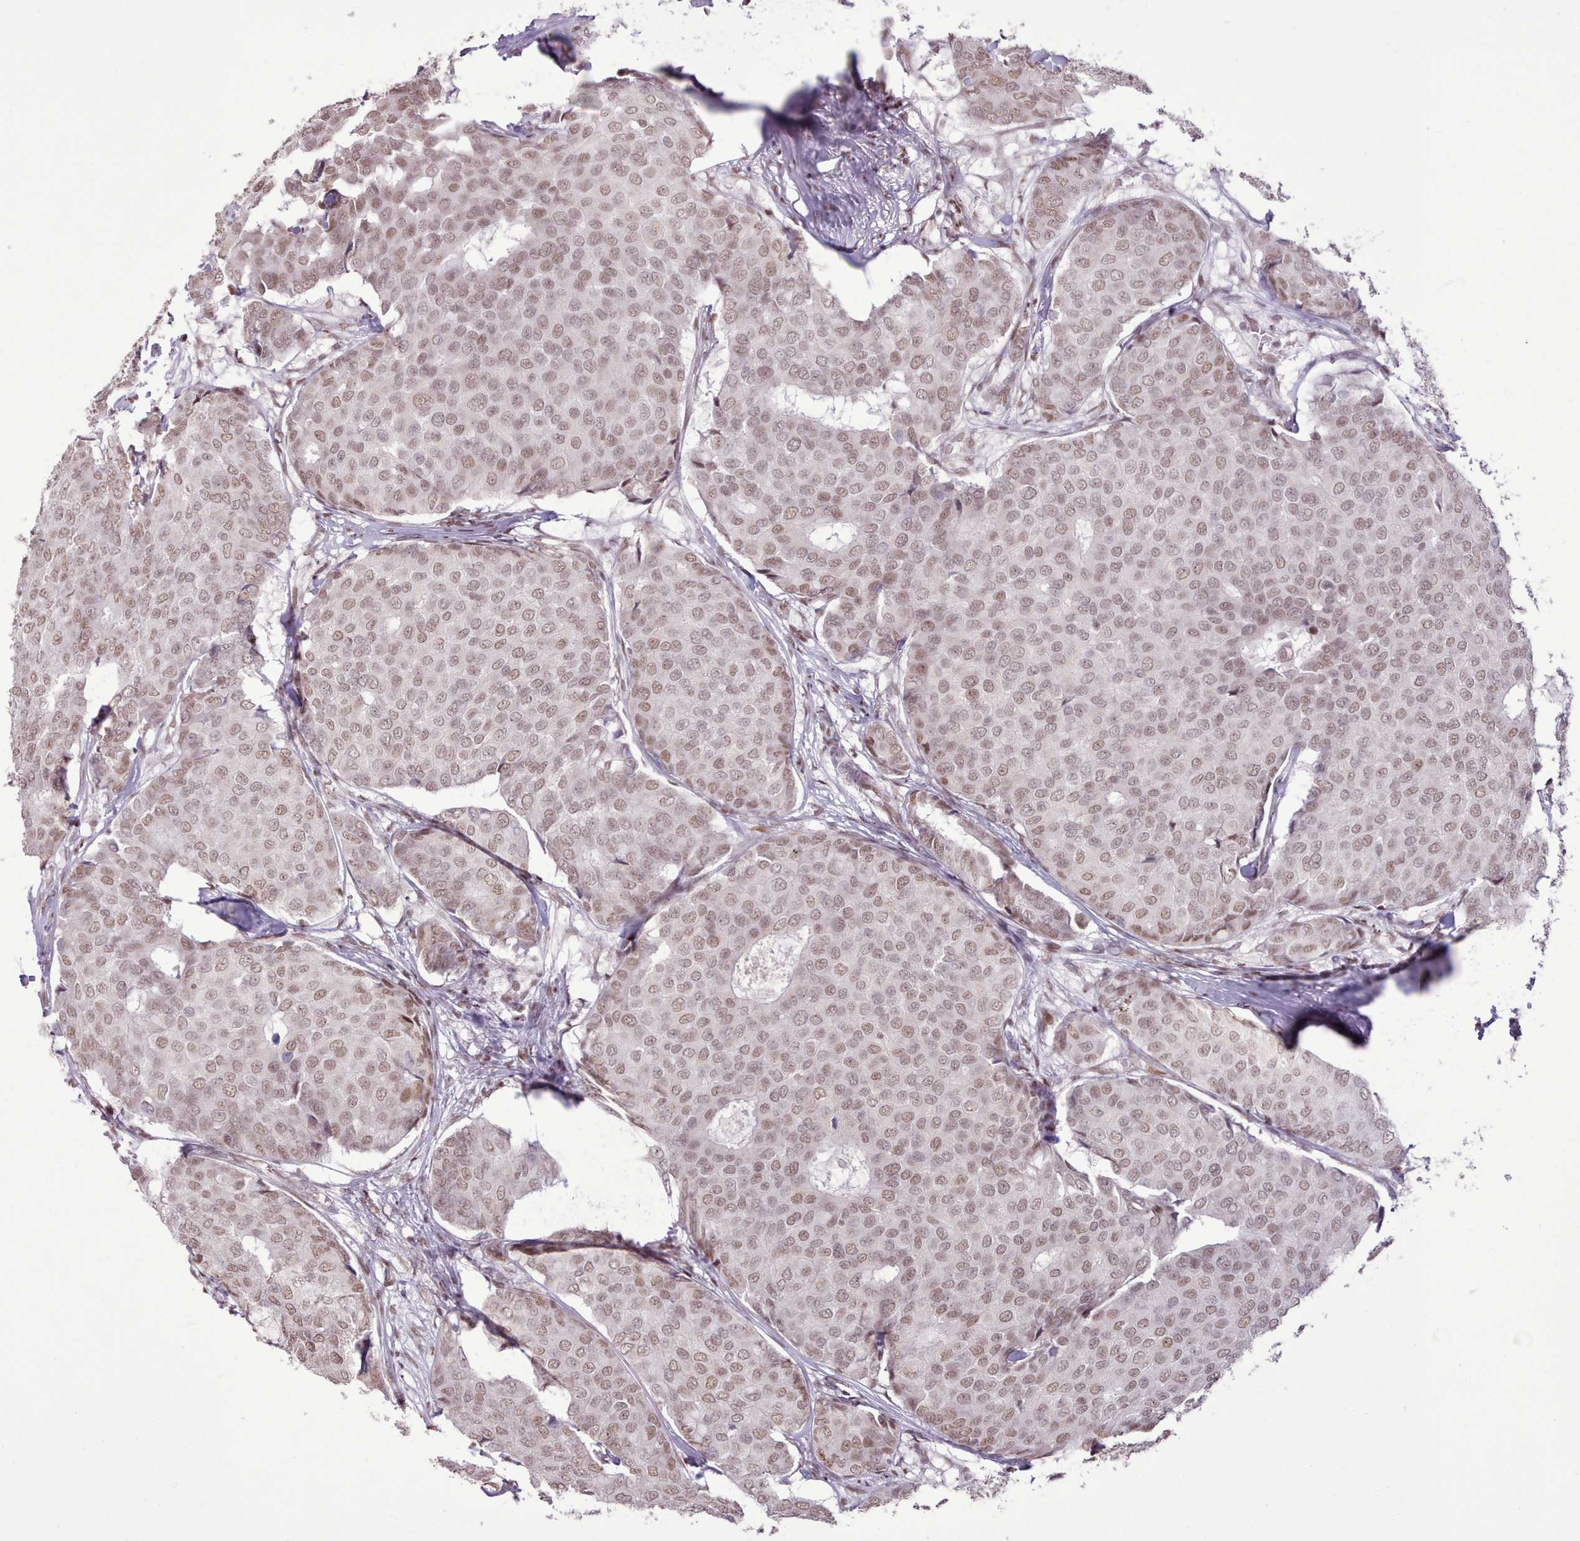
{"staining": {"intensity": "weak", "quantity": ">75%", "location": "nuclear"}, "tissue": "breast cancer", "cell_type": "Tumor cells", "image_type": "cancer", "snomed": [{"axis": "morphology", "description": "Duct carcinoma"}, {"axis": "topography", "description": "Breast"}], "caption": "Immunohistochemical staining of breast cancer exhibits low levels of weak nuclear positivity in approximately >75% of tumor cells.", "gene": "TAF15", "patient": {"sex": "female", "age": 75}}